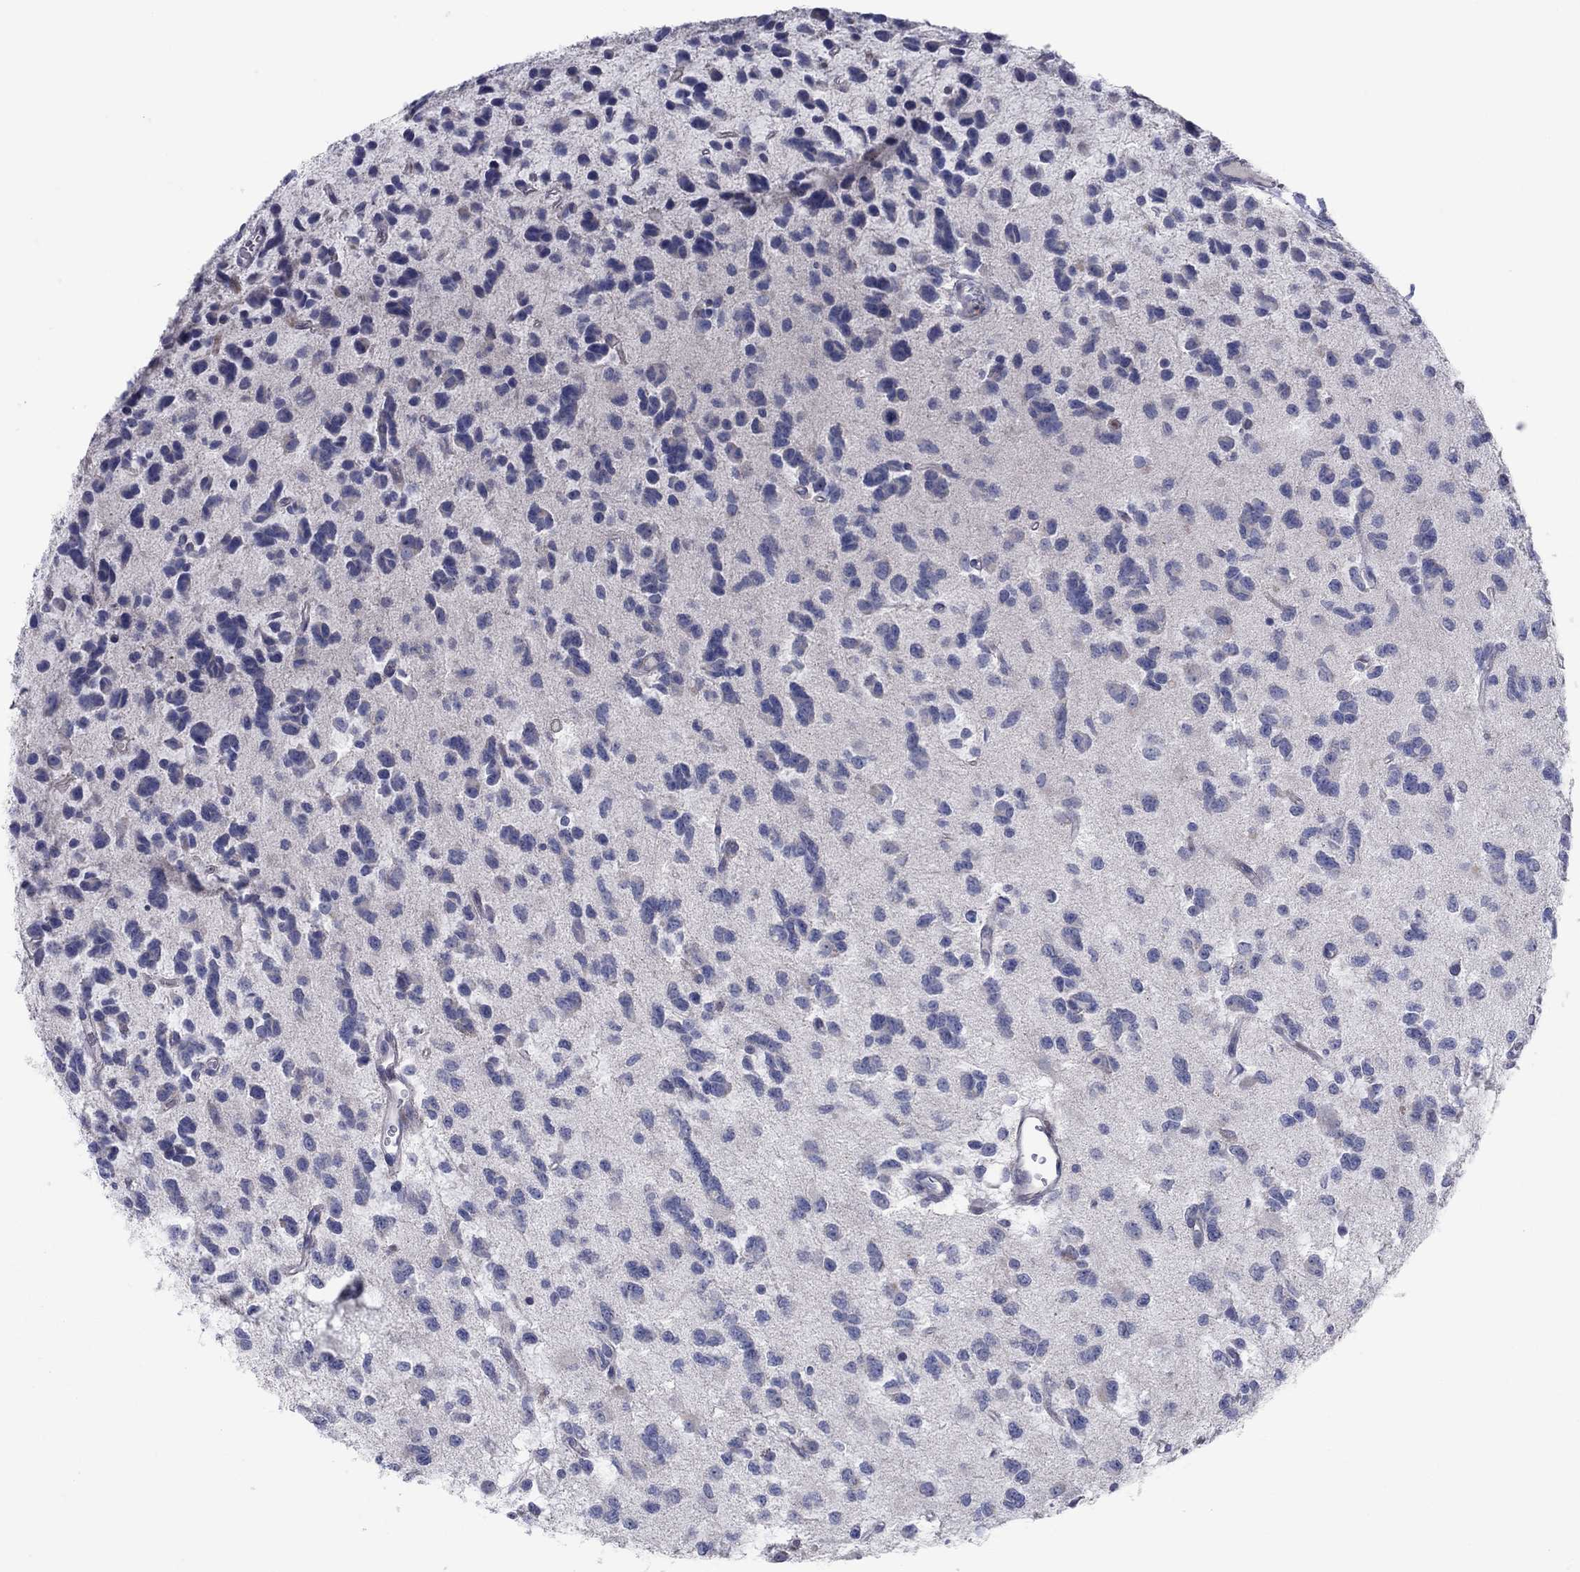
{"staining": {"intensity": "negative", "quantity": "none", "location": "none"}, "tissue": "glioma", "cell_type": "Tumor cells", "image_type": "cancer", "snomed": [{"axis": "morphology", "description": "Glioma, malignant, Low grade"}, {"axis": "topography", "description": "Brain"}], "caption": "Immunohistochemistry of human glioma shows no expression in tumor cells.", "gene": "PVR", "patient": {"sex": "female", "age": 45}}